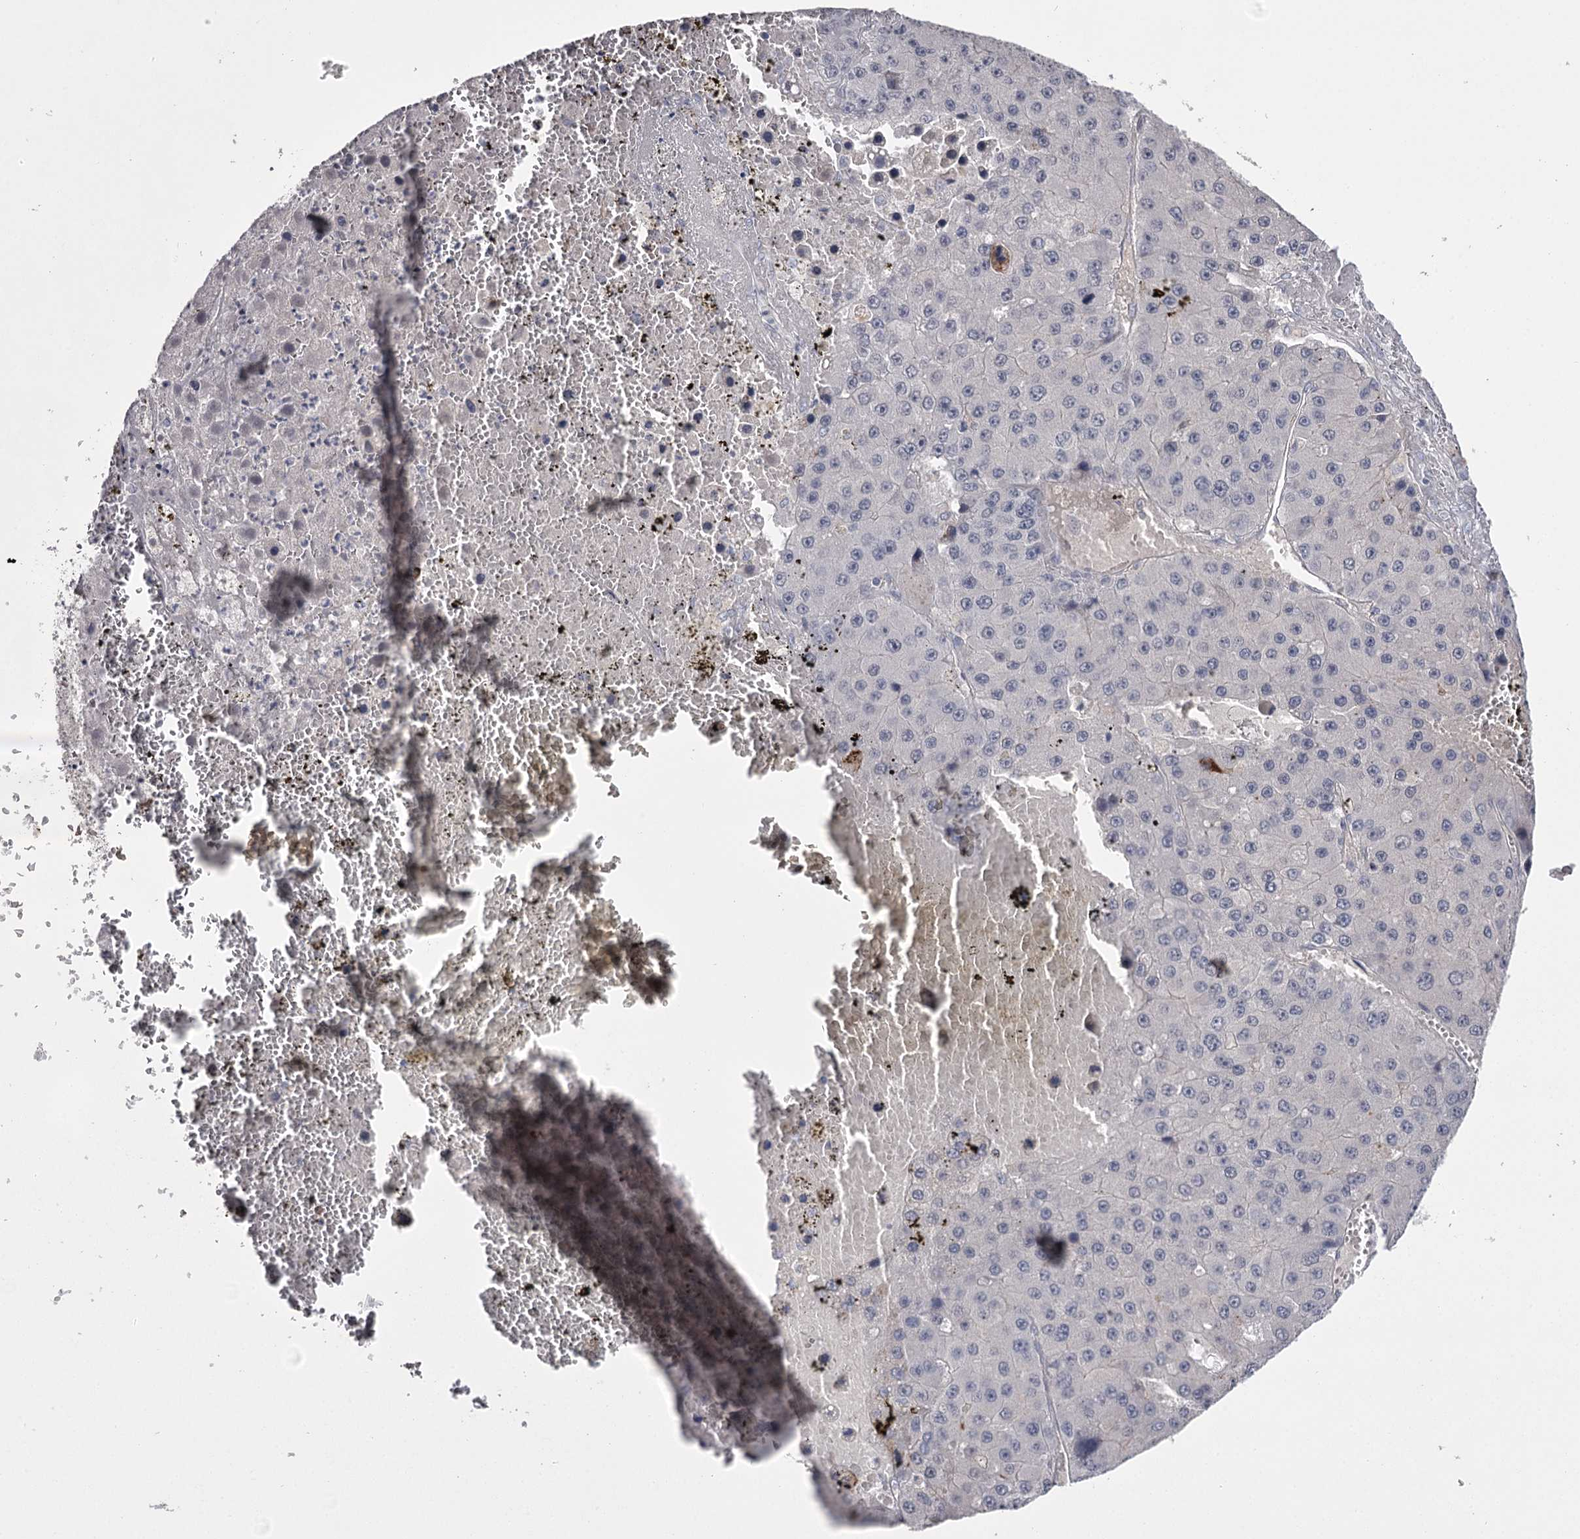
{"staining": {"intensity": "negative", "quantity": "none", "location": "none"}, "tissue": "liver cancer", "cell_type": "Tumor cells", "image_type": "cancer", "snomed": [{"axis": "morphology", "description": "Carcinoma, Hepatocellular, NOS"}, {"axis": "topography", "description": "Liver"}], "caption": "There is no significant positivity in tumor cells of liver cancer (hepatocellular carcinoma). The staining is performed using DAB (3,3'-diaminobenzidine) brown chromogen with nuclei counter-stained in using hematoxylin.", "gene": "FDXACB1", "patient": {"sex": "female", "age": 73}}